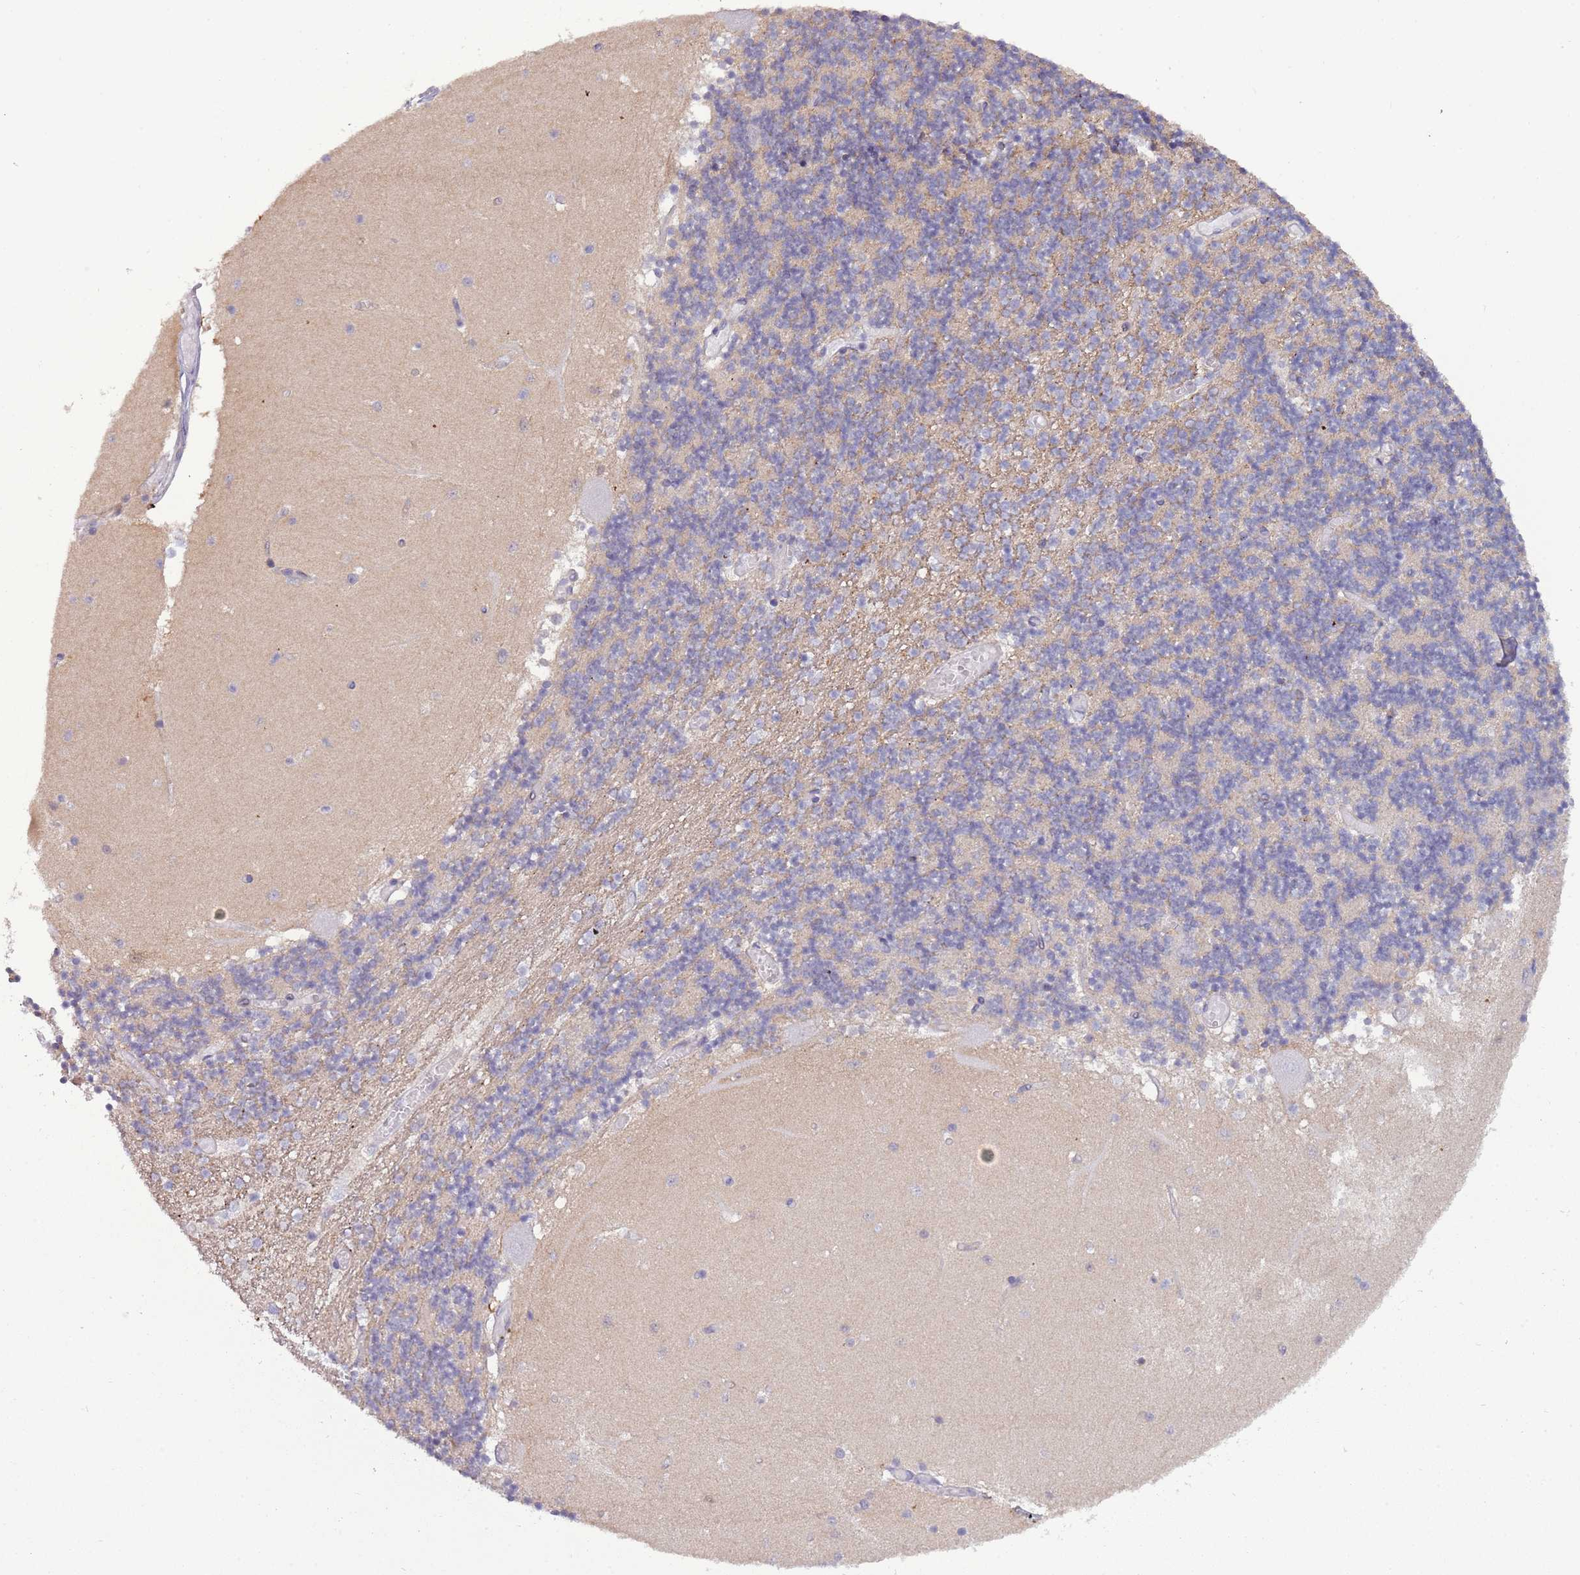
{"staining": {"intensity": "negative", "quantity": "none", "location": "none"}, "tissue": "cerebellum", "cell_type": "Cells in granular layer", "image_type": "normal", "snomed": [{"axis": "morphology", "description": "Normal tissue, NOS"}, {"axis": "topography", "description": "Cerebellum"}], "caption": "The histopathology image shows no significant positivity in cells in granular layer of cerebellum.", "gene": "NBPF4", "patient": {"sex": "female", "age": 28}}